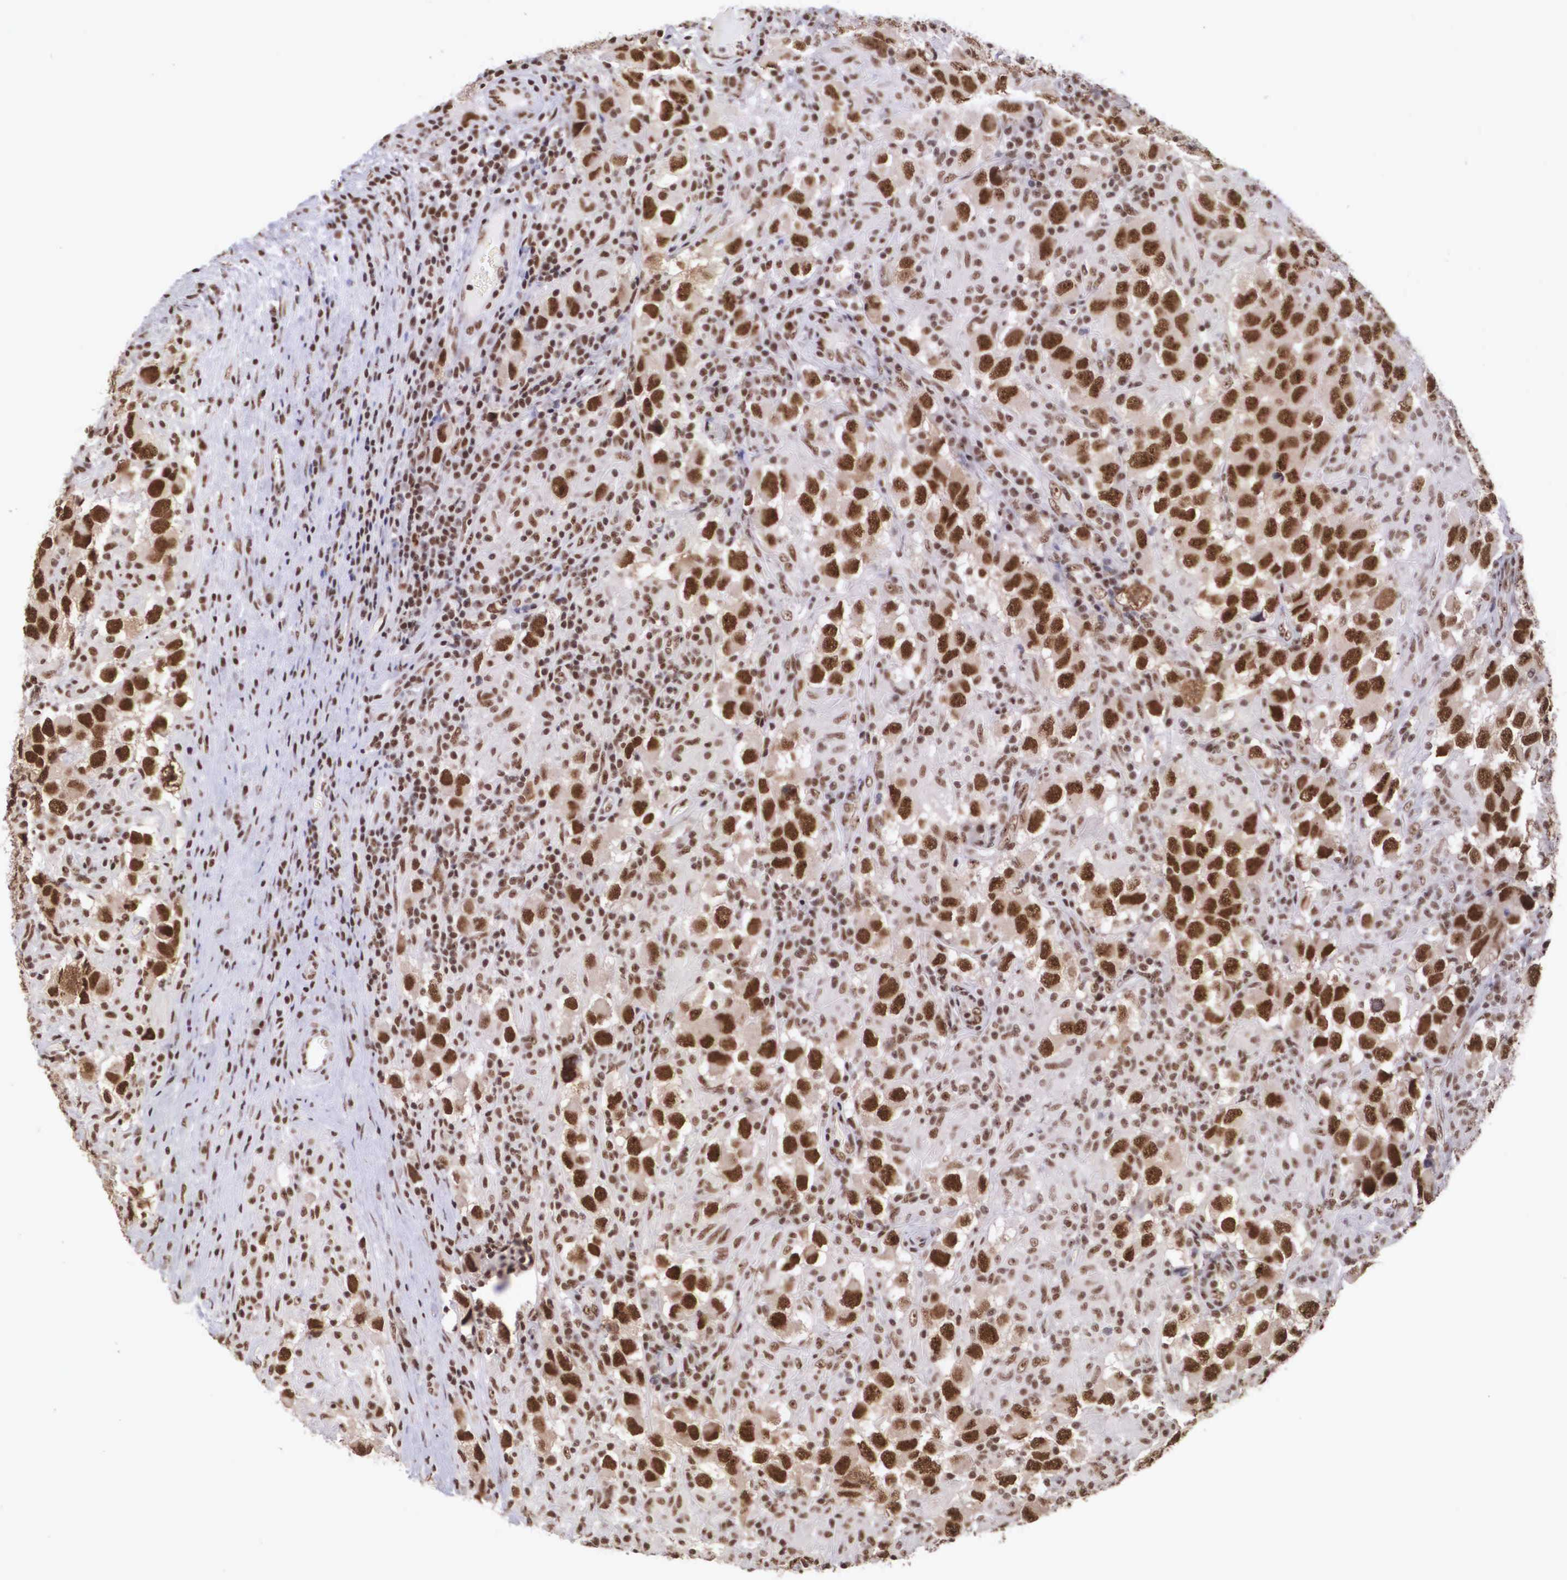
{"staining": {"intensity": "strong", "quantity": ">75%", "location": "cytoplasmic/membranous,nuclear"}, "tissue": "testis cancer", "cell_type": "Tumor cells", "image_type": "cancer", "snomed": [{"axis": "morphology", "description": "Carcinoma, Embryonal, NOS"}, {"axis": "topography", "description": "Testis"}], "caption": "Strong cytoplasmic/membranous and nuclear protein staining is appreciated in approximately >75% of tumor cells in testis cancer.", "gene": "POLR2F", "patient": {"sex": "male", "age": 21}}